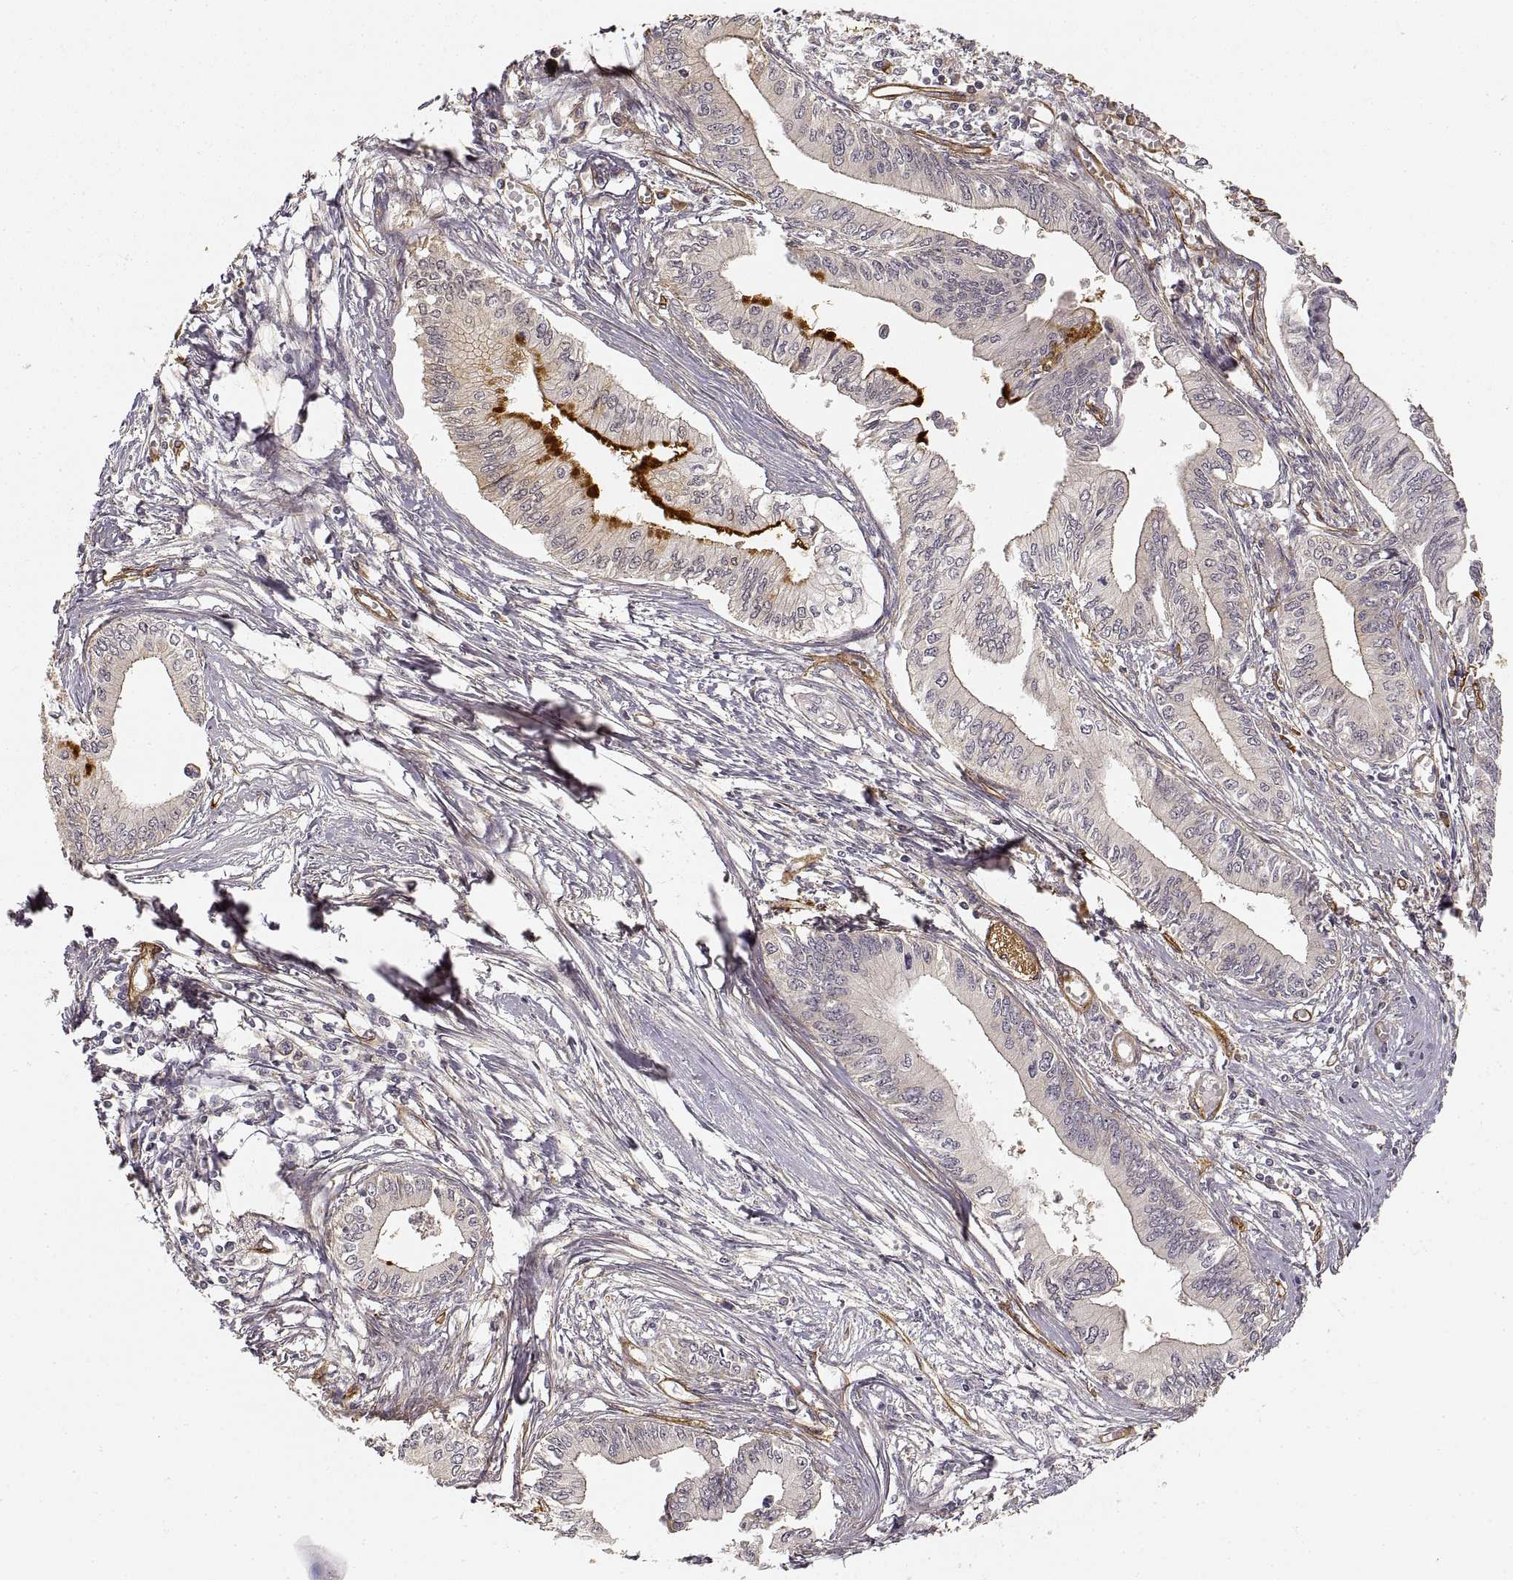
{"staining": {"intensity": "weak", "quantity": "25%-75%", "location": "cytoplasmic/membranous"}, "tissue": "pancreatic cancer", "cell_type": "Tumor cells", "image_type": "cancer", "snomed": [{"axis": "morphology", "description": "Adenocarcinoma, NOS"}, {"axis": "topography", "description": "Pancreas"}], "caption": "Immunohistochemical staining of adenocarcinoma (pancreatic) shows weak cytoplasmic/membranous protein staining in approximately 25%-75% of tumor cells.", "gene": "LAMA4", "patient": {"sex": "female", "age": 61}}